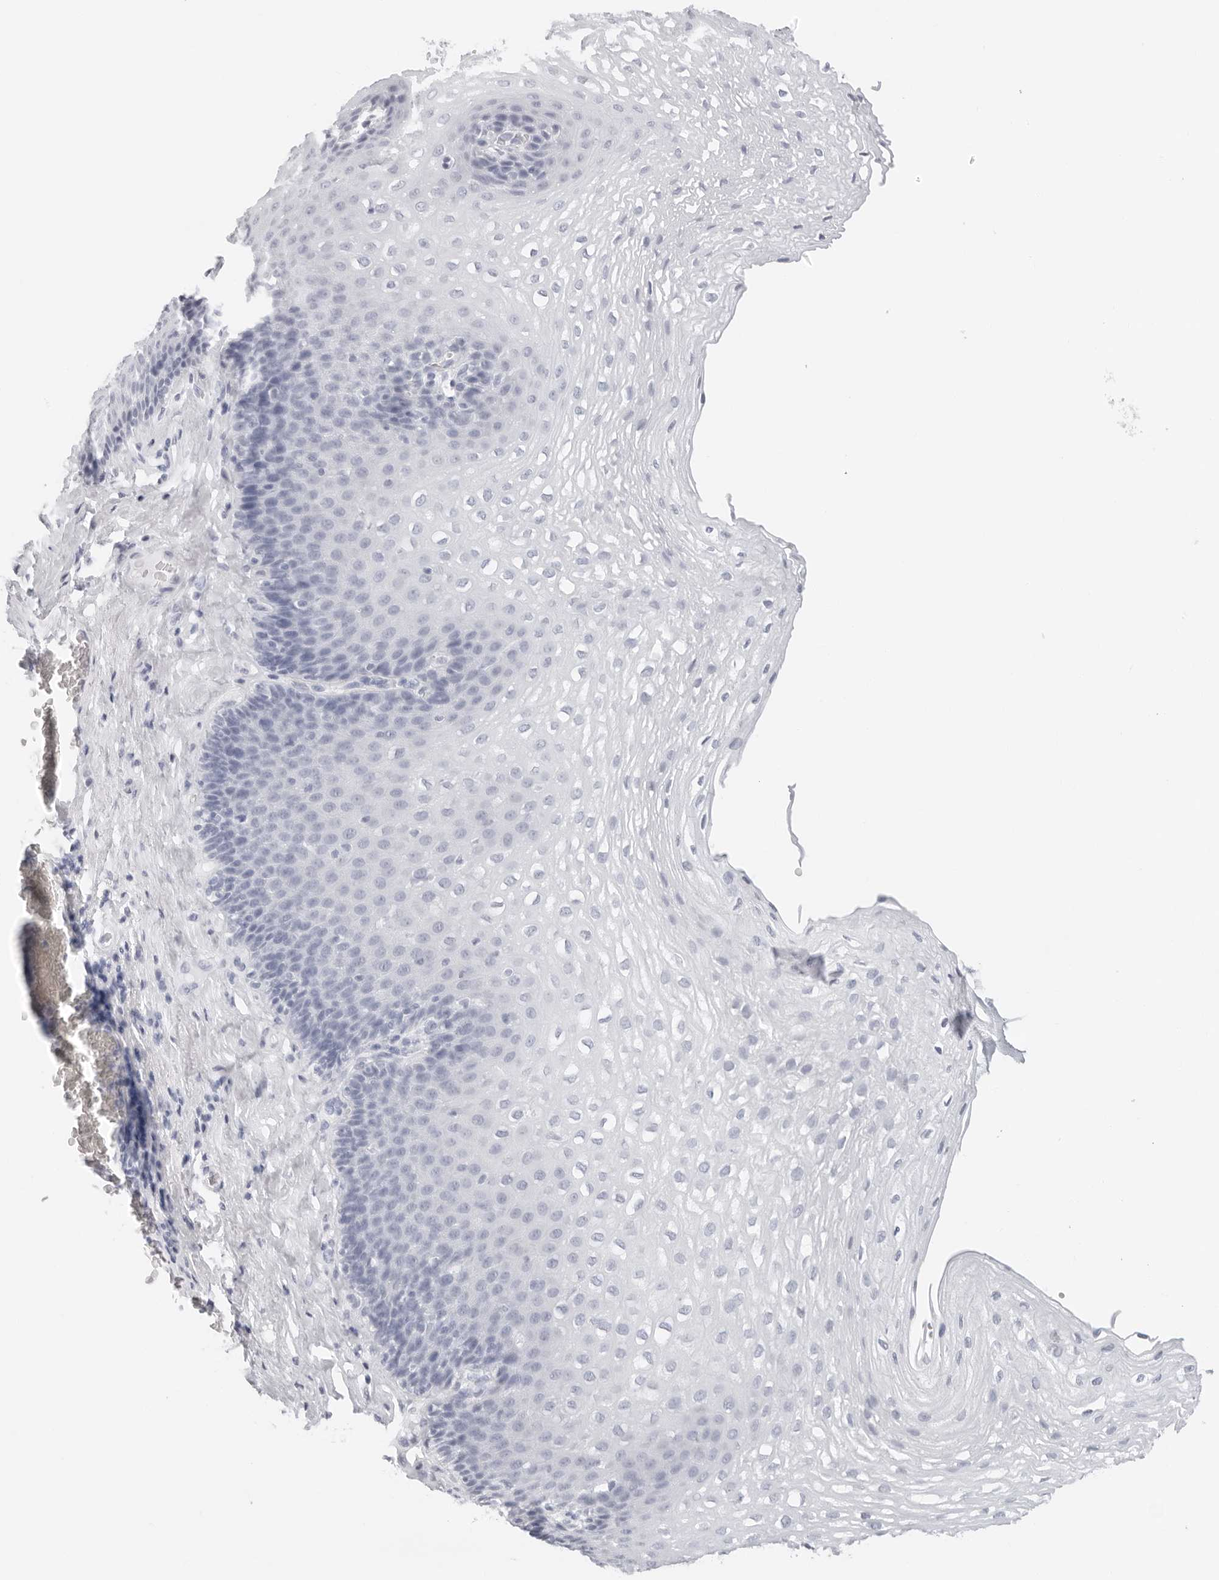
{"staining": {"intensity": "negative", "quantity": "none", "location": "none"}, "tissue": "esophagus", "cell_type": "Squamous epithelial cells", "image_type": "normal", "snomed": [{"axis": "morphology", "description": "Normal tissue, NOS"}, {"axis": "topography", "description": "Esophagus"}], "caption": "IHC of unremarkable human esophagus exhibits no positivity in squamous epithelial cells. (DAB IHC, high magnification).", "gene": "CST1", "patient": {"sex": "female", "age": 66}}